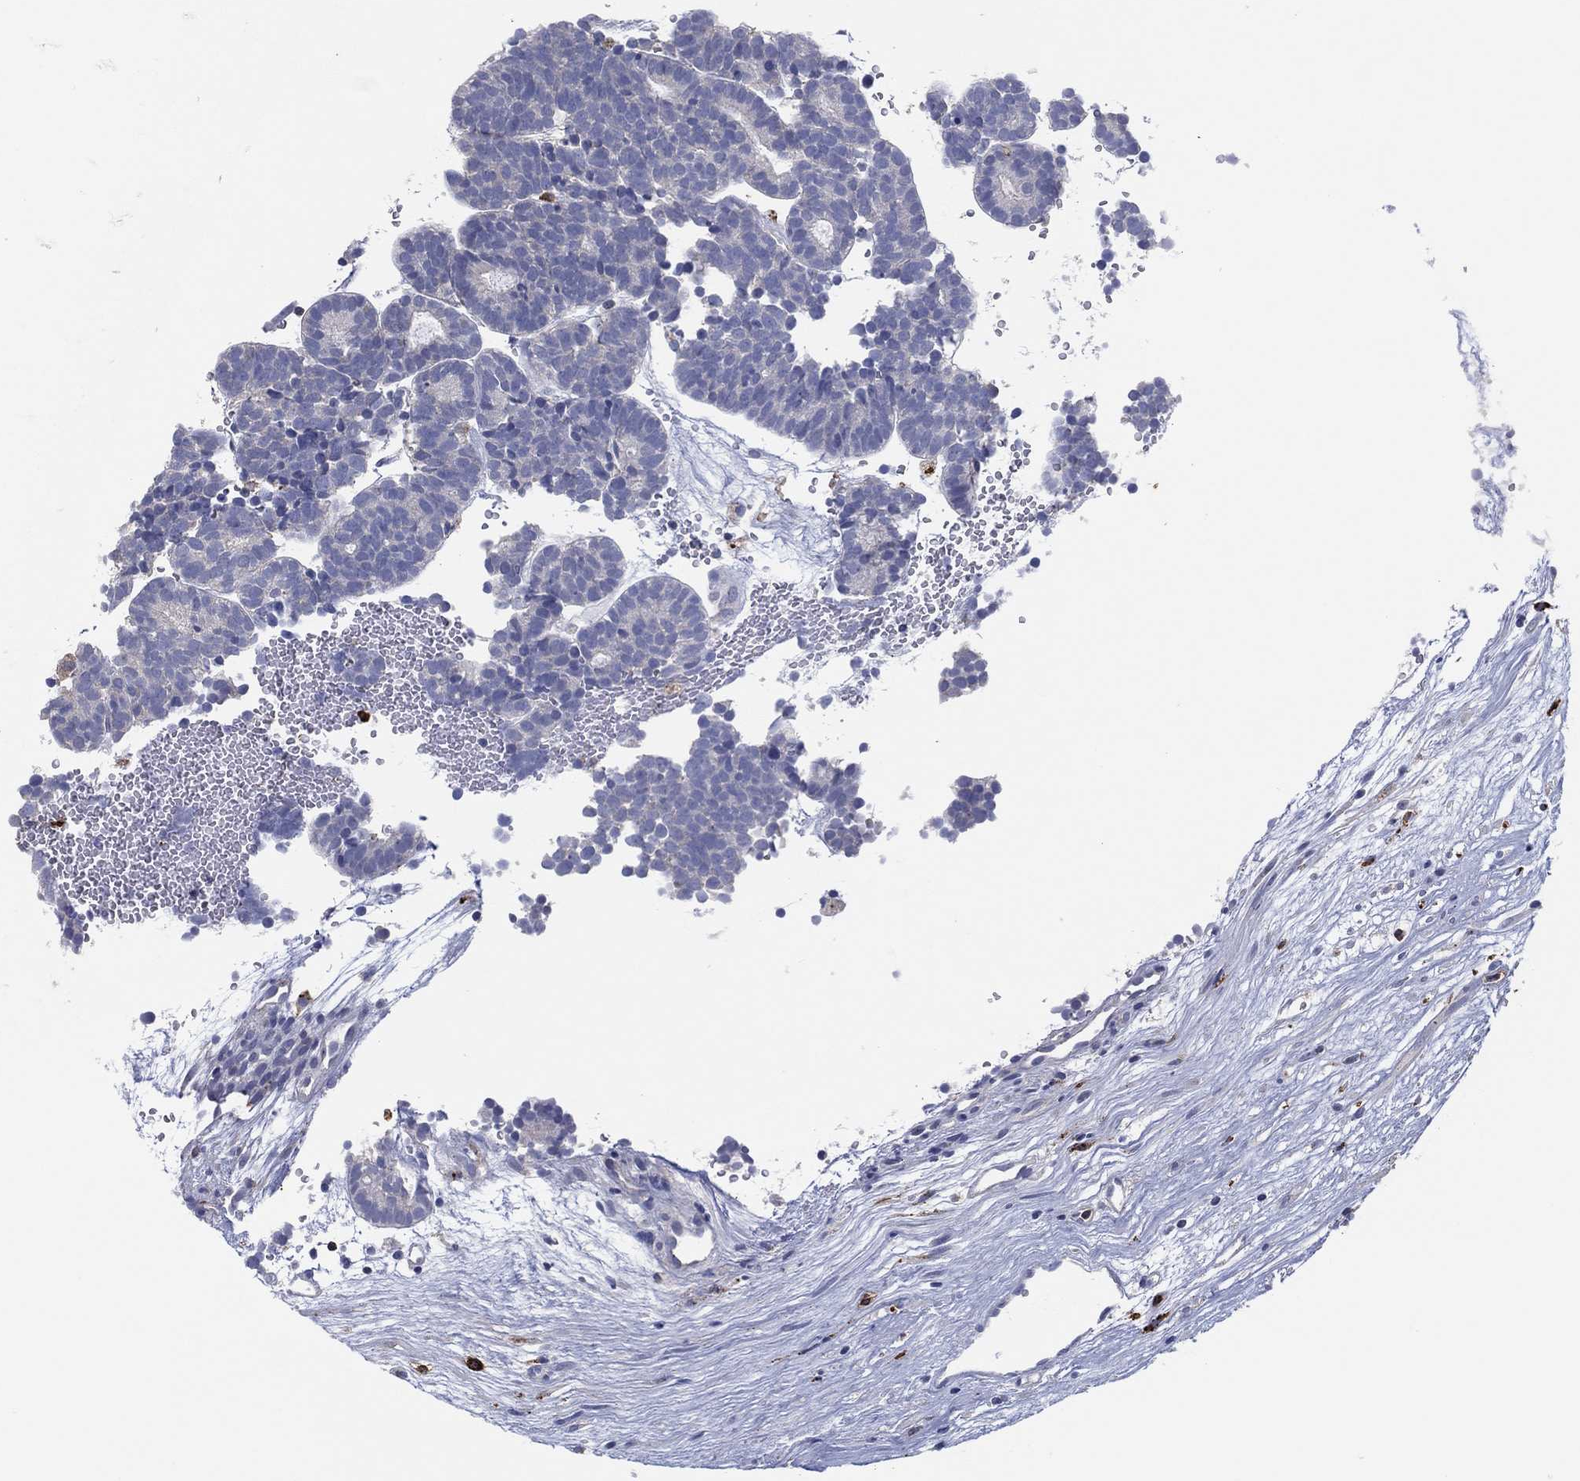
{"staining": {"intensity": "negative", "quantity": "none", "location": "none"}, "tissue": "head and neck cancer", "cell_type": "Tumor cells", "image_type": "cancer", "snomed": [{"axis": "morphology", "description": "Adenocarcinoma, NOS"}, {"axis": "topography", "description": "Head-Neck"}], "caption": "Immunohistochemistry photomicrograph of neoplastic tissue: human head and neck adenocarcinoma stained with DAB (3,3'-diaminobenzidine) displays no significant protein staining in tumor cells.", "gene": "PLAC8", "patient": {"sex": "female", "age": 81}}